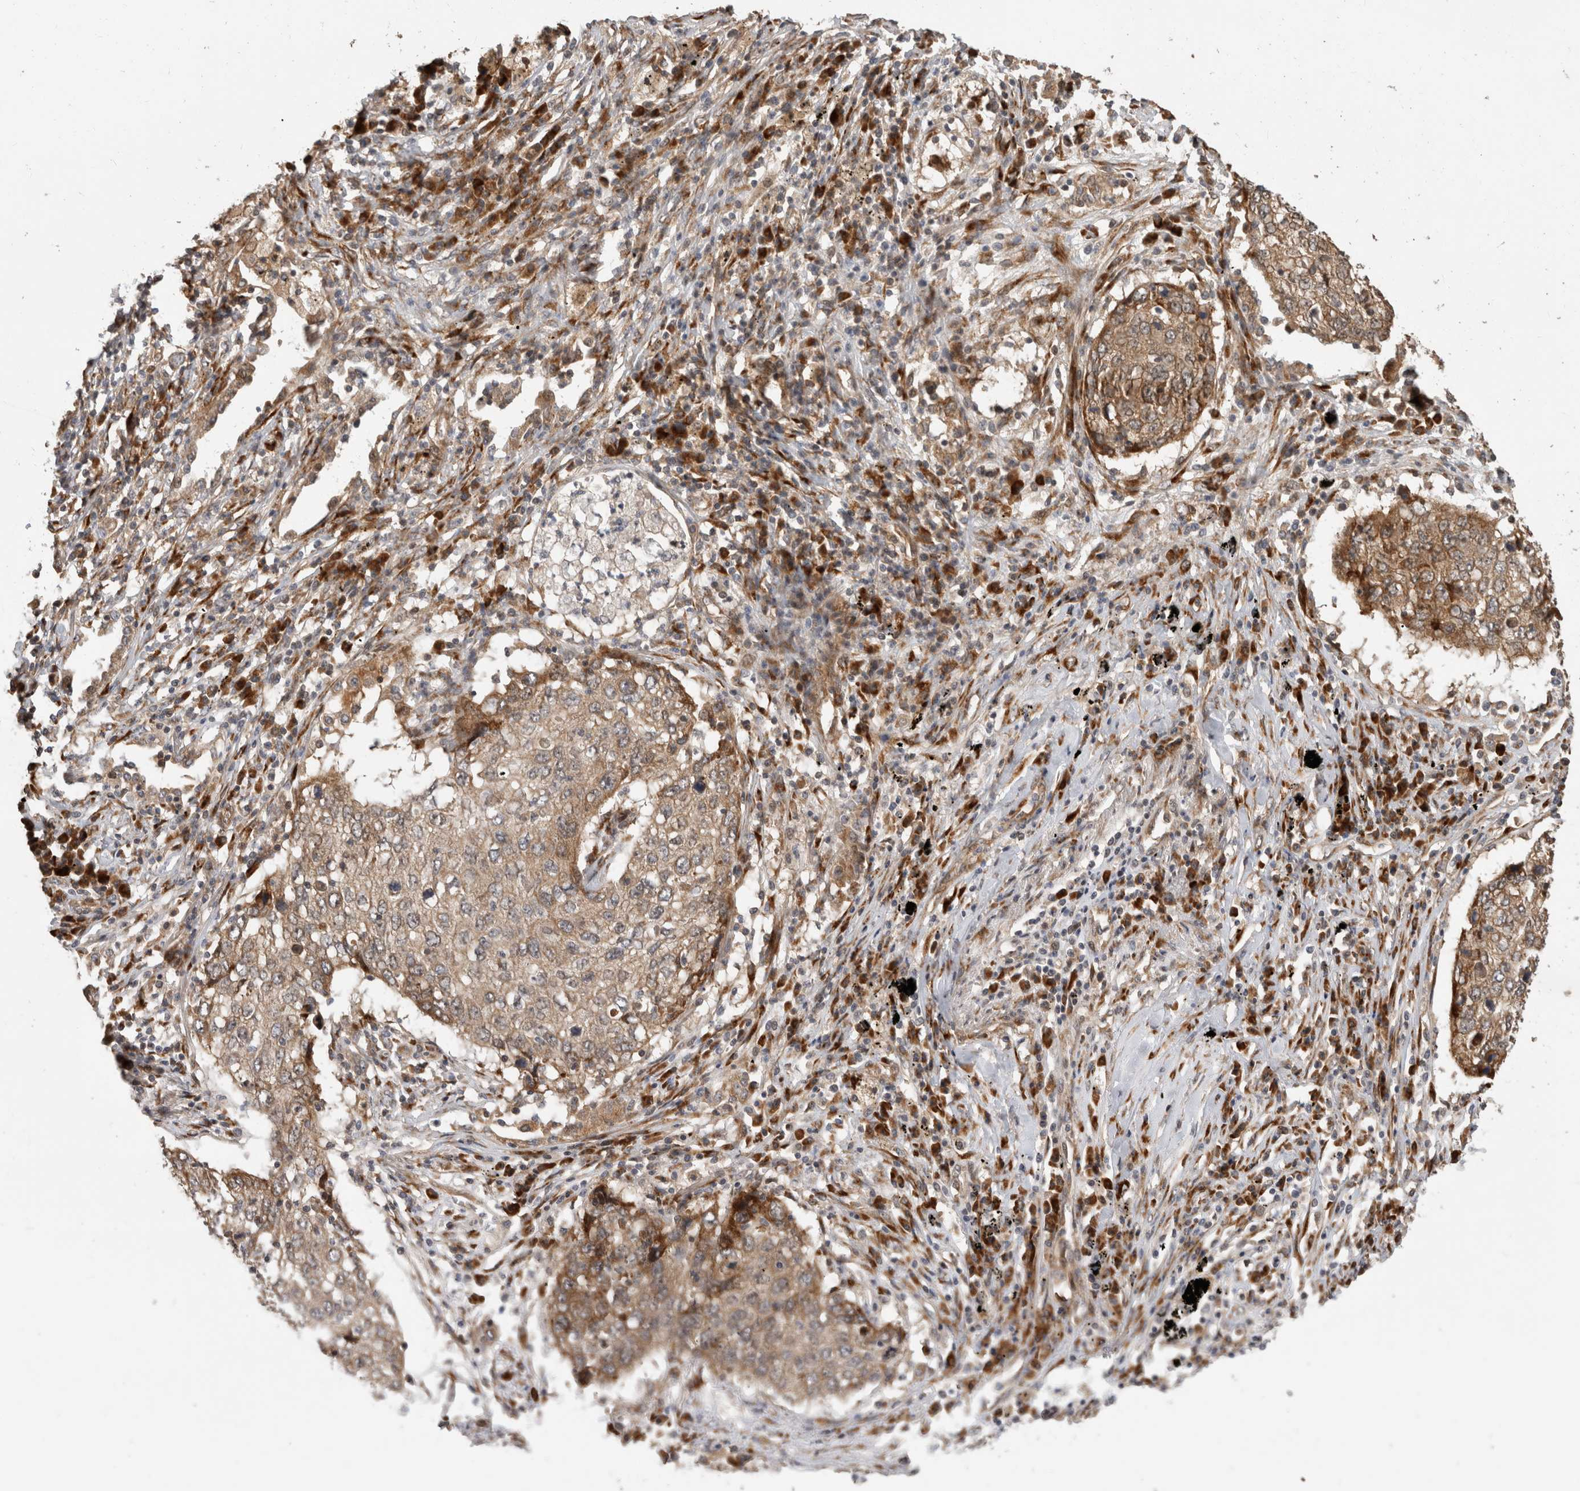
{"staining": {"intensity": "weak", "quantity": ">75%", "location": "cytoplasmic/membranous"}, "tissue": "lung cancer", "cell_type": "Tumor cells", "image_type": "cancer", "snomed": [{"axis": "morphology", "description": "Squamous cell carcinoma, NOS"}, {"axis": "topography", "description": "Lung"}], "caption": "The immunohistochemical stain highlights weak cytoplasmic/membranous staining in tumor cells of squamous cell carcinoma (lung) tissue.", "gene": "PCDHB15", "patient": {"sex": "female", "age": 63}}